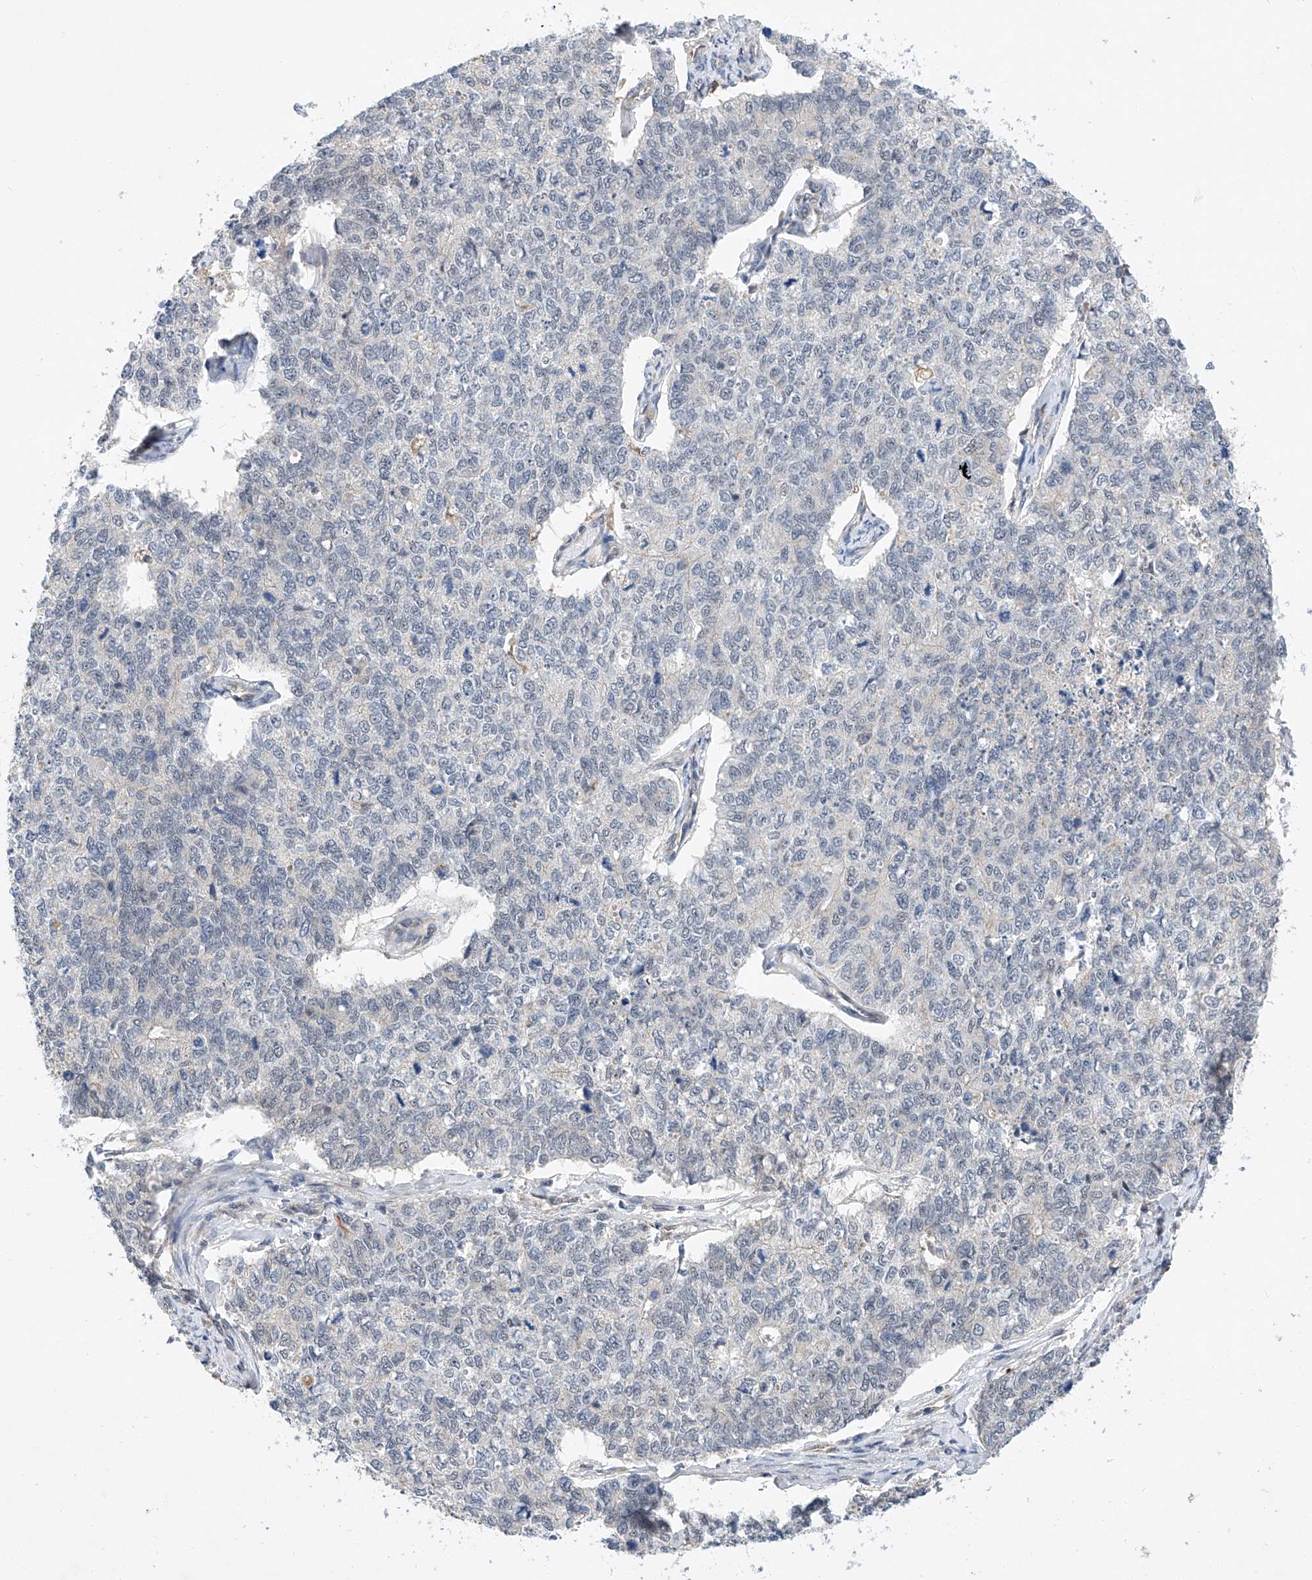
{"staining": {"intensity": "negative", "quantity": "none", "location": "none"}, "tissue": "cervical cancer", "cell_type": "Tumor cells", "image_type": "cancer", "snomed": [{"axis": "morphology", "description": "Squamous cell carcinoma, NOS"}, {"axis": "topography", "description": "Cervix"}], "caption": "High magnification brightfield microscopy of cervical cancer stained with DAB (3,3'-diaminobenzidine) (brown) and counterstained with hematoxylin (blue): tumor cells show no significant positivity.", "gene": "AMD1", "patient": {"sex": "female", "age": 63}}